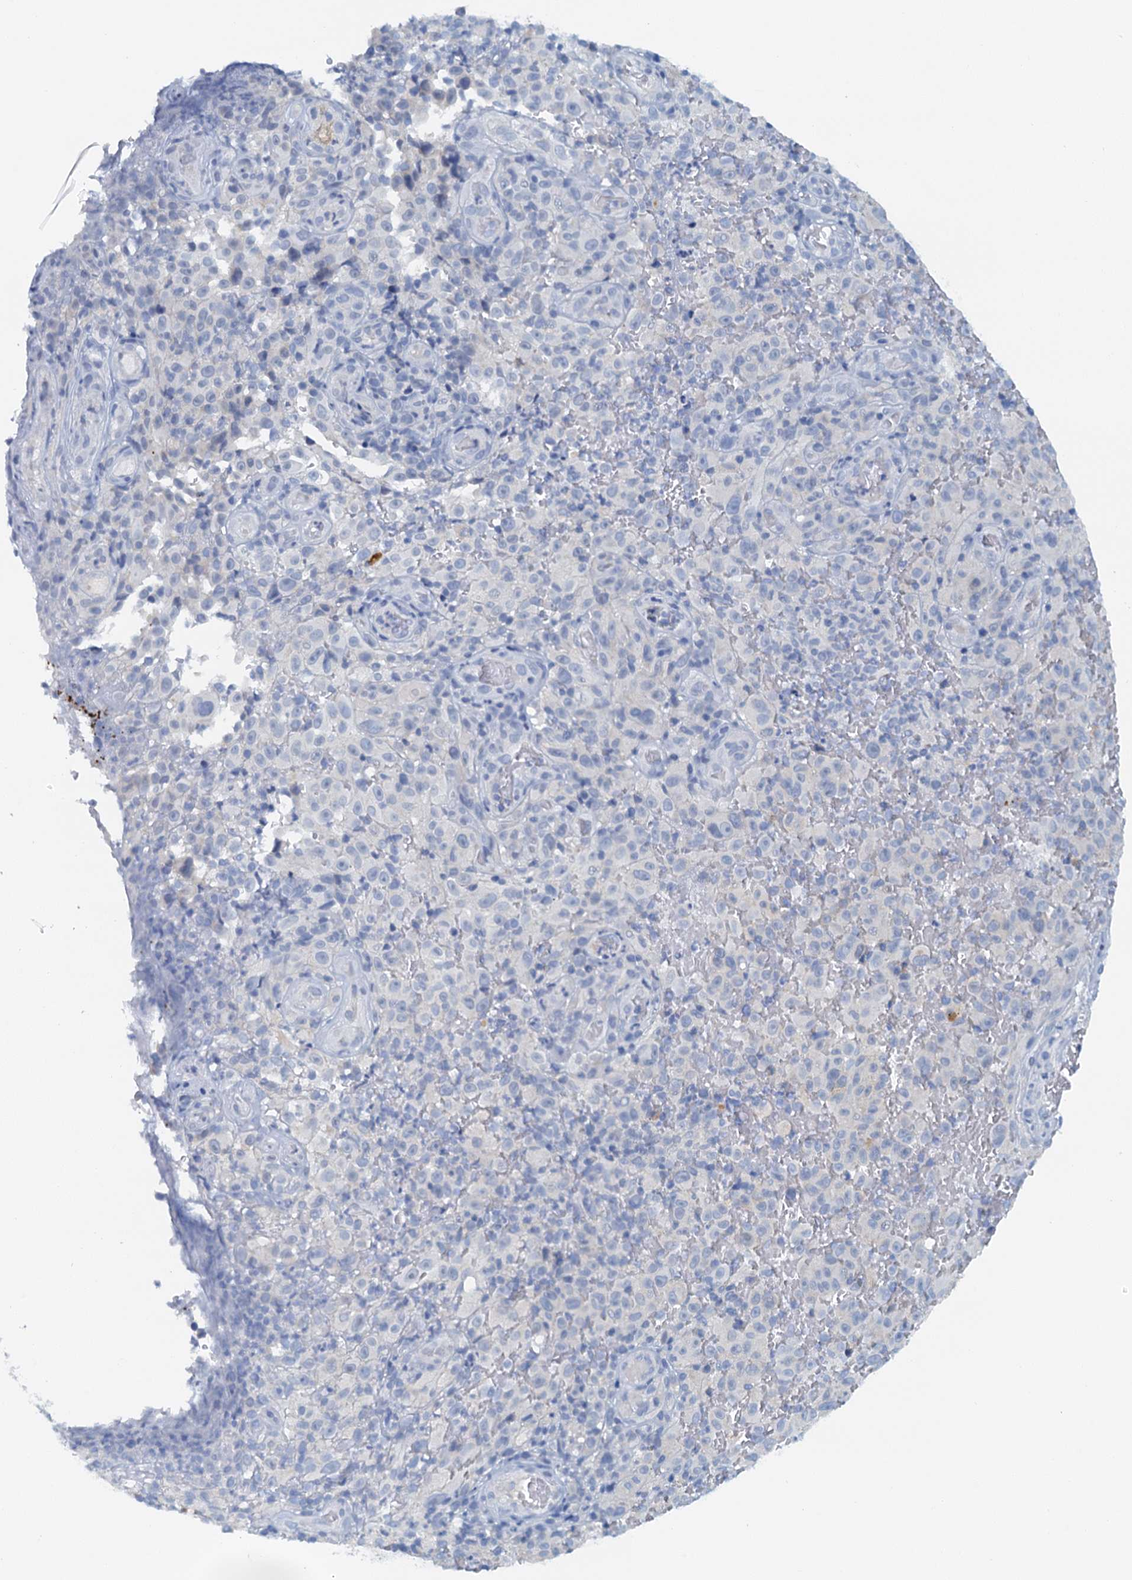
{"staining": {"intensity": "negative", "quantity": "none", "location": "none"}, "tissue": "melanoma", "cell_type": "Tumor cells", "image_type": "cancer", "snomed": [{"axis": "morphology", "description": "Malignant melanoma, NOS"}, {"axis": "topography", "description": "Skin"}], "caption": "Human malignant melanoma stained for a protein using IHC displays no positivity in tumor cells.", "gene": "DTD1", "patient": {"sex": "female", "age": 82}}